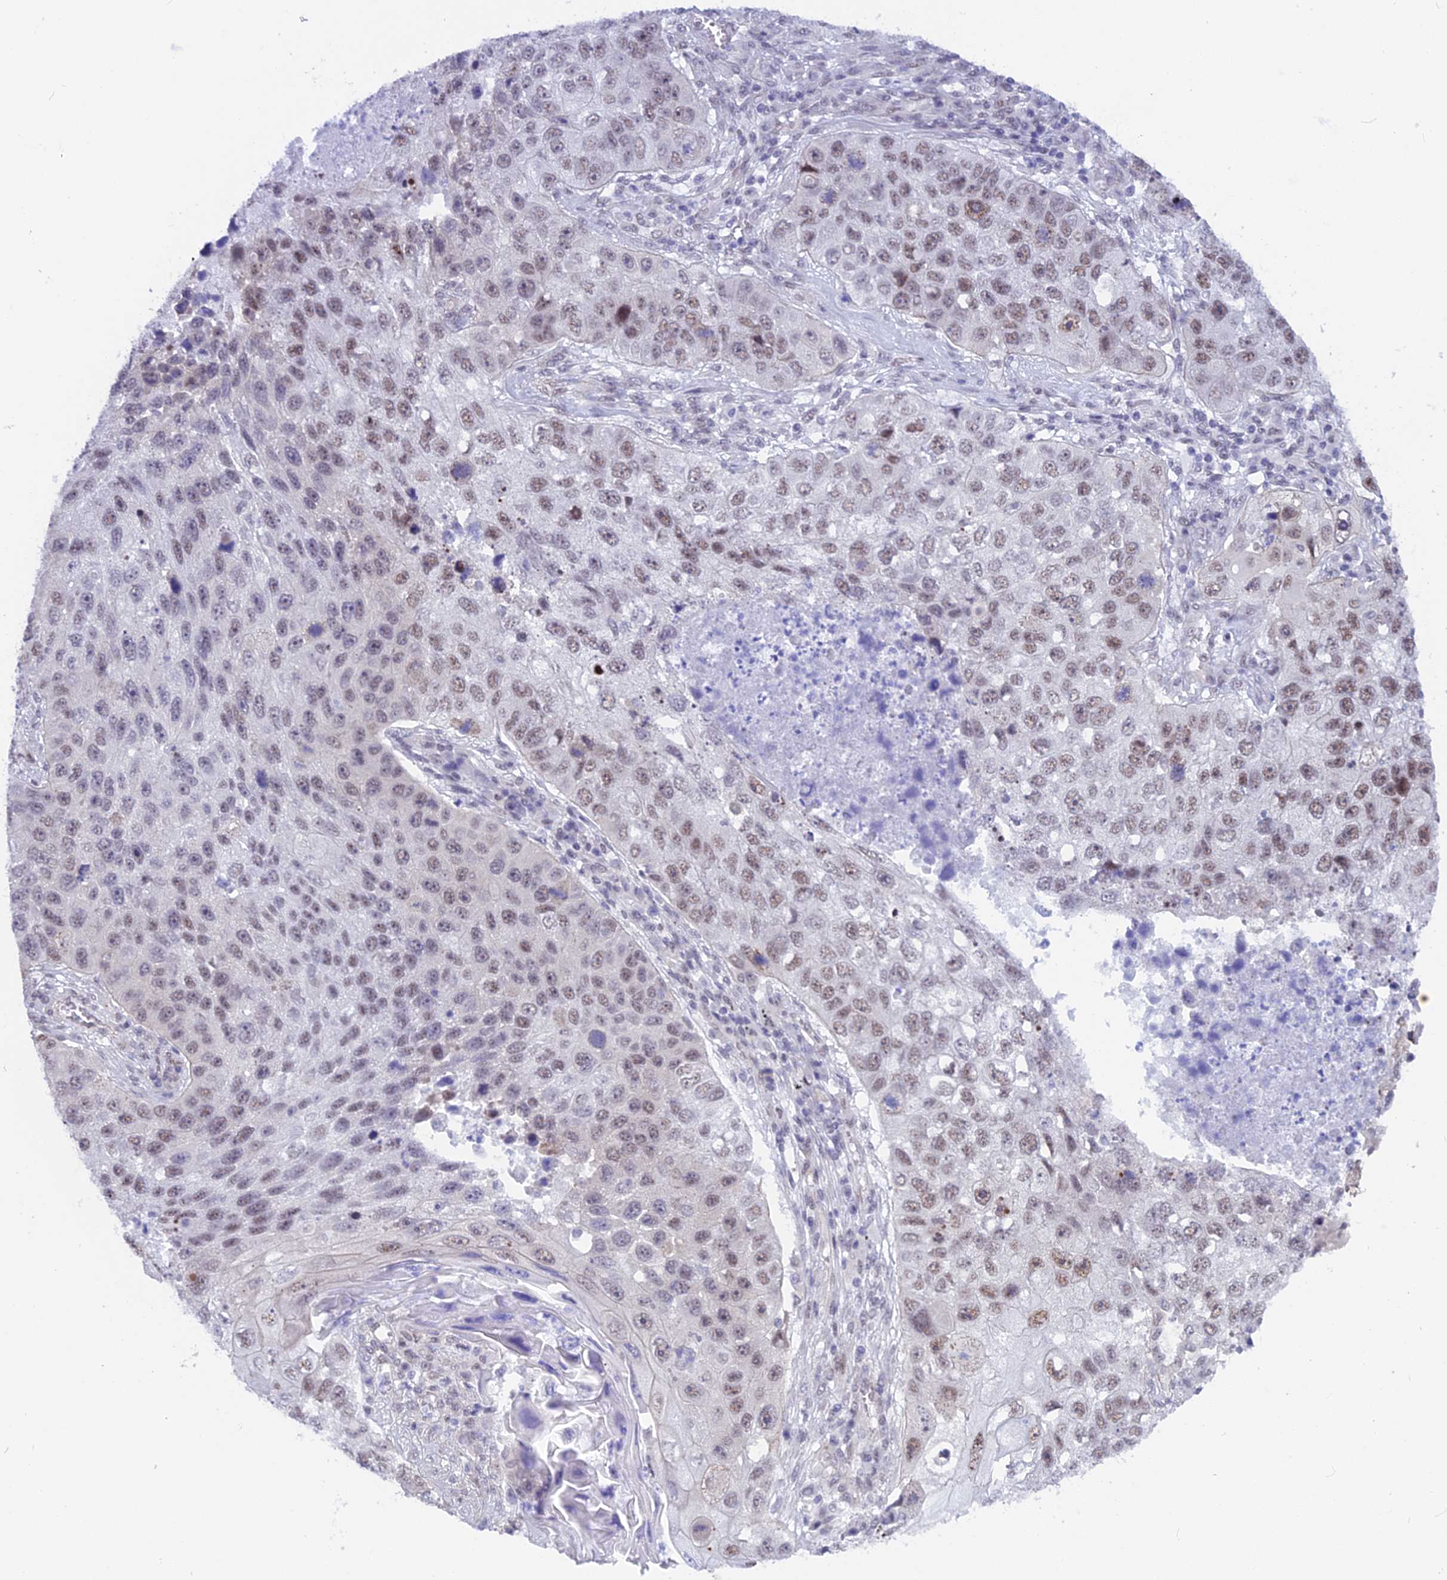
{"staining": {"intensity": "moderate", "quantity": ">75%", "location": "nuclear"}, "tissue": "lung cancer", "cell_type": "Tumor cells", "image_type": "cancer", "snomed": [{"axis": "morphology", "description": "Squamous cell carcinoma, NOS"}, {"axis": "topography", "description": "Lung"}], "caption": "This is a photomicrograph of immunohistochemistry staining of lung squamous cell carcinoma, which shows moderate expression in the nuclear of tumor cells.", "gene": "SRSF5", "patient": {"sex": "male", "age": 61}}